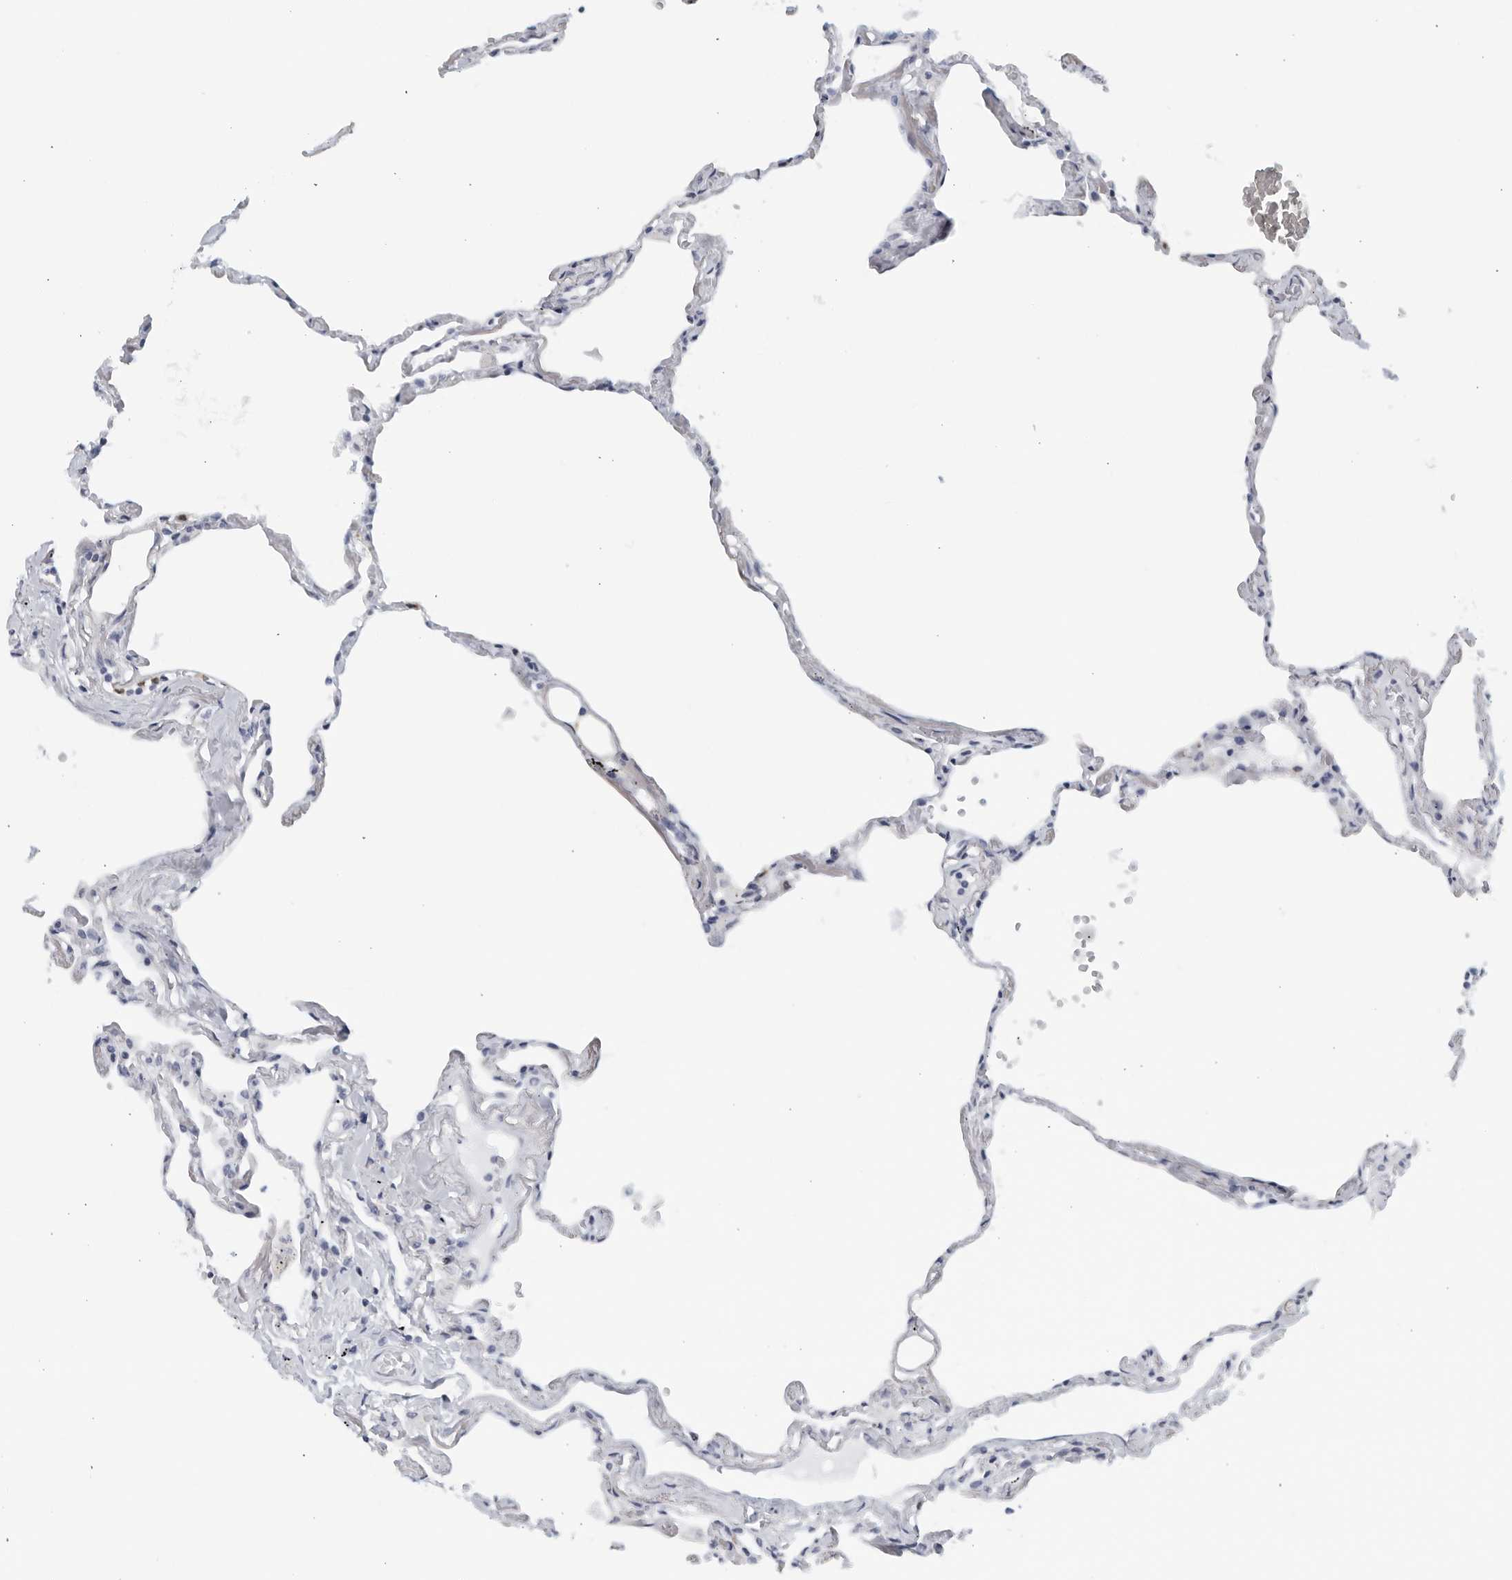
{"staining": {"intensity": "negative", "quantity": "none", "location": "none"}, "tissue": "lung", "cell_type": "Alveolar cells", "image_type": "normal", "snomed": [{"axis": "morphology", "description": "Normal tissue, NOS"}, {"axis": "topography", "description": "Lung"}], "caption": "Human lung stained for a protein using immunohistochemistry (IHC) shows no staining in alveolar cells.", "gene": "KLK7", "patient": {"sex": "female", "age": 67}}